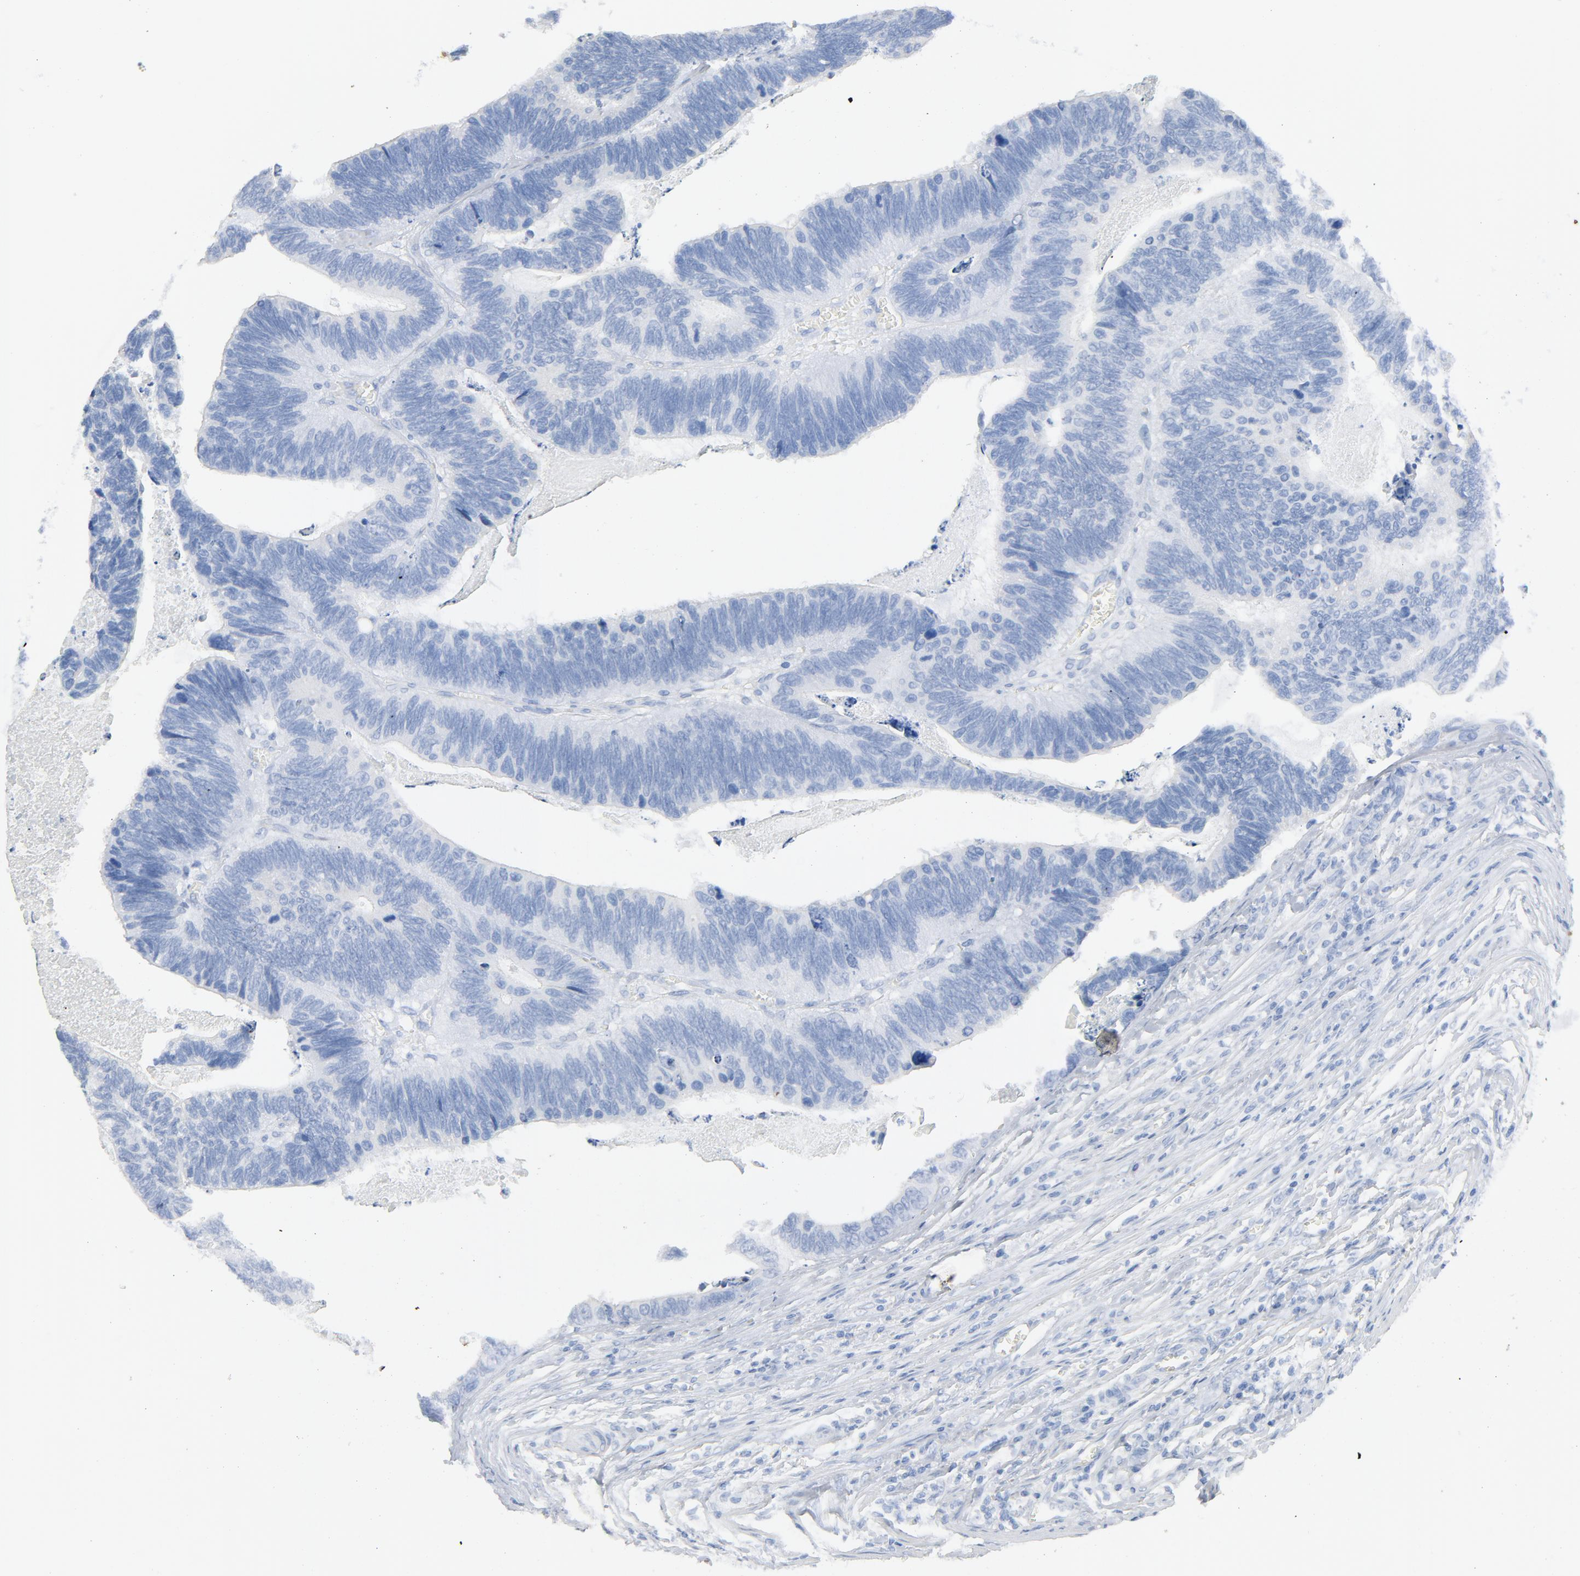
{"staining": {"intensity": "negative", "quantity": "none", "location": "none"}, "tissue": "colorectal cancer", "cell_type": "Tumor cells", "image_type": "cancer", "snomed": [{"axis": "morphology", "description": "Adenocarcinoma, NOS"}, {"axis": "topography", "description": "Colon"}], "caption": "An immunohistochemistry photomicrograph of colorectal adenocarcinoma is shown. There is no staining in tumor cells of colorectal adenocarcinoma.", "gene": "C14orf119", "patient": {"sex": "male", "age": 72}}